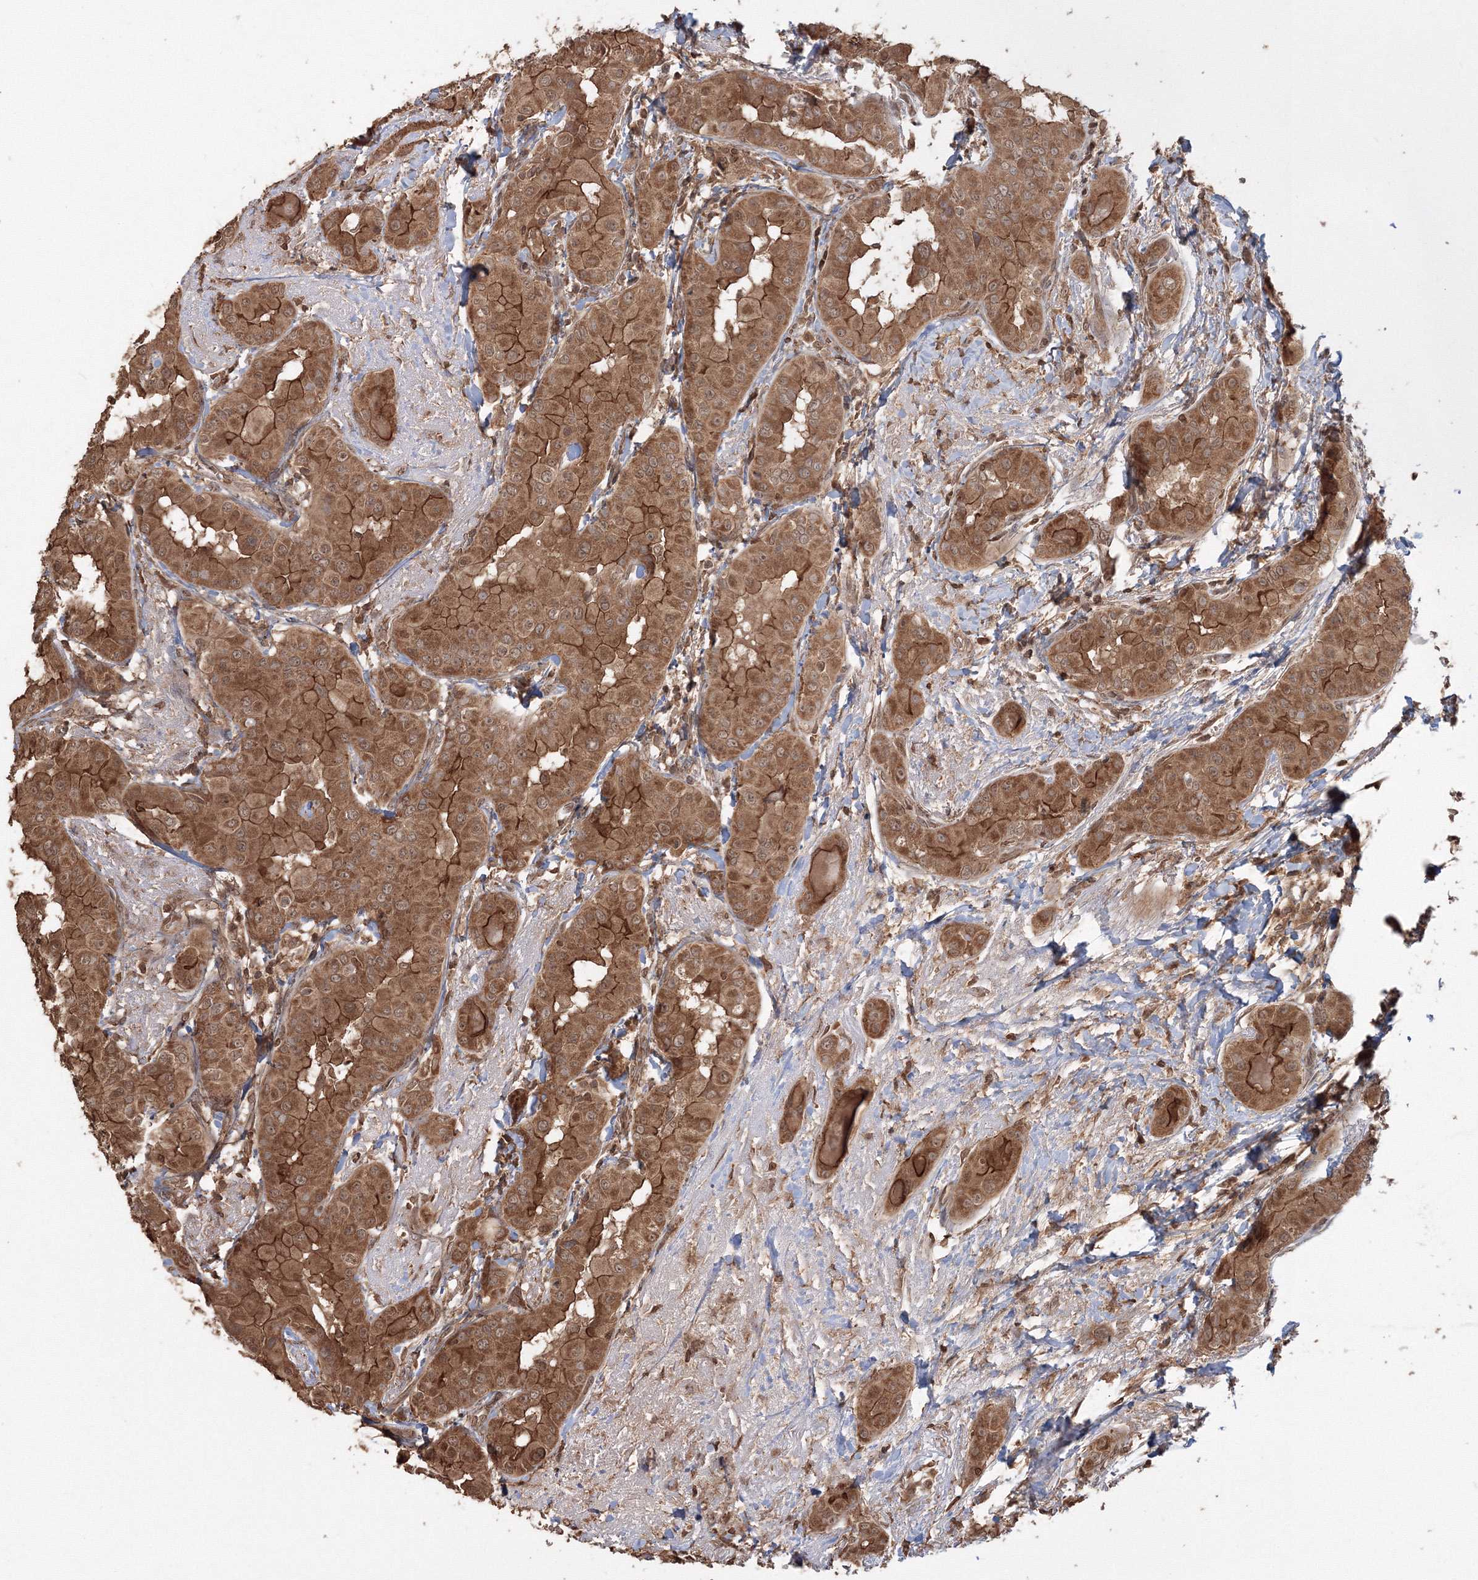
{"staining": {"intensity": "moderate", "quantity": ">75%", "location": "cytoplasmic/membranous"}, "tissue": "thyroid cancer", "cell_type": "Tumor cells", "image_type": "cancer", "snomed": [{"axis": "morphology", "description": "Papillary adenocarcinoma, NOS"}, {"axis": "topography", "description": "Thyroid gland"}], "caption": "Human papillary adenocarcinoma (thyroid) stained with a protein marker reveals moderate staining in tumor cells.", "gene": "CCDC122", "patient": {"sex": "male", "age": 33}}